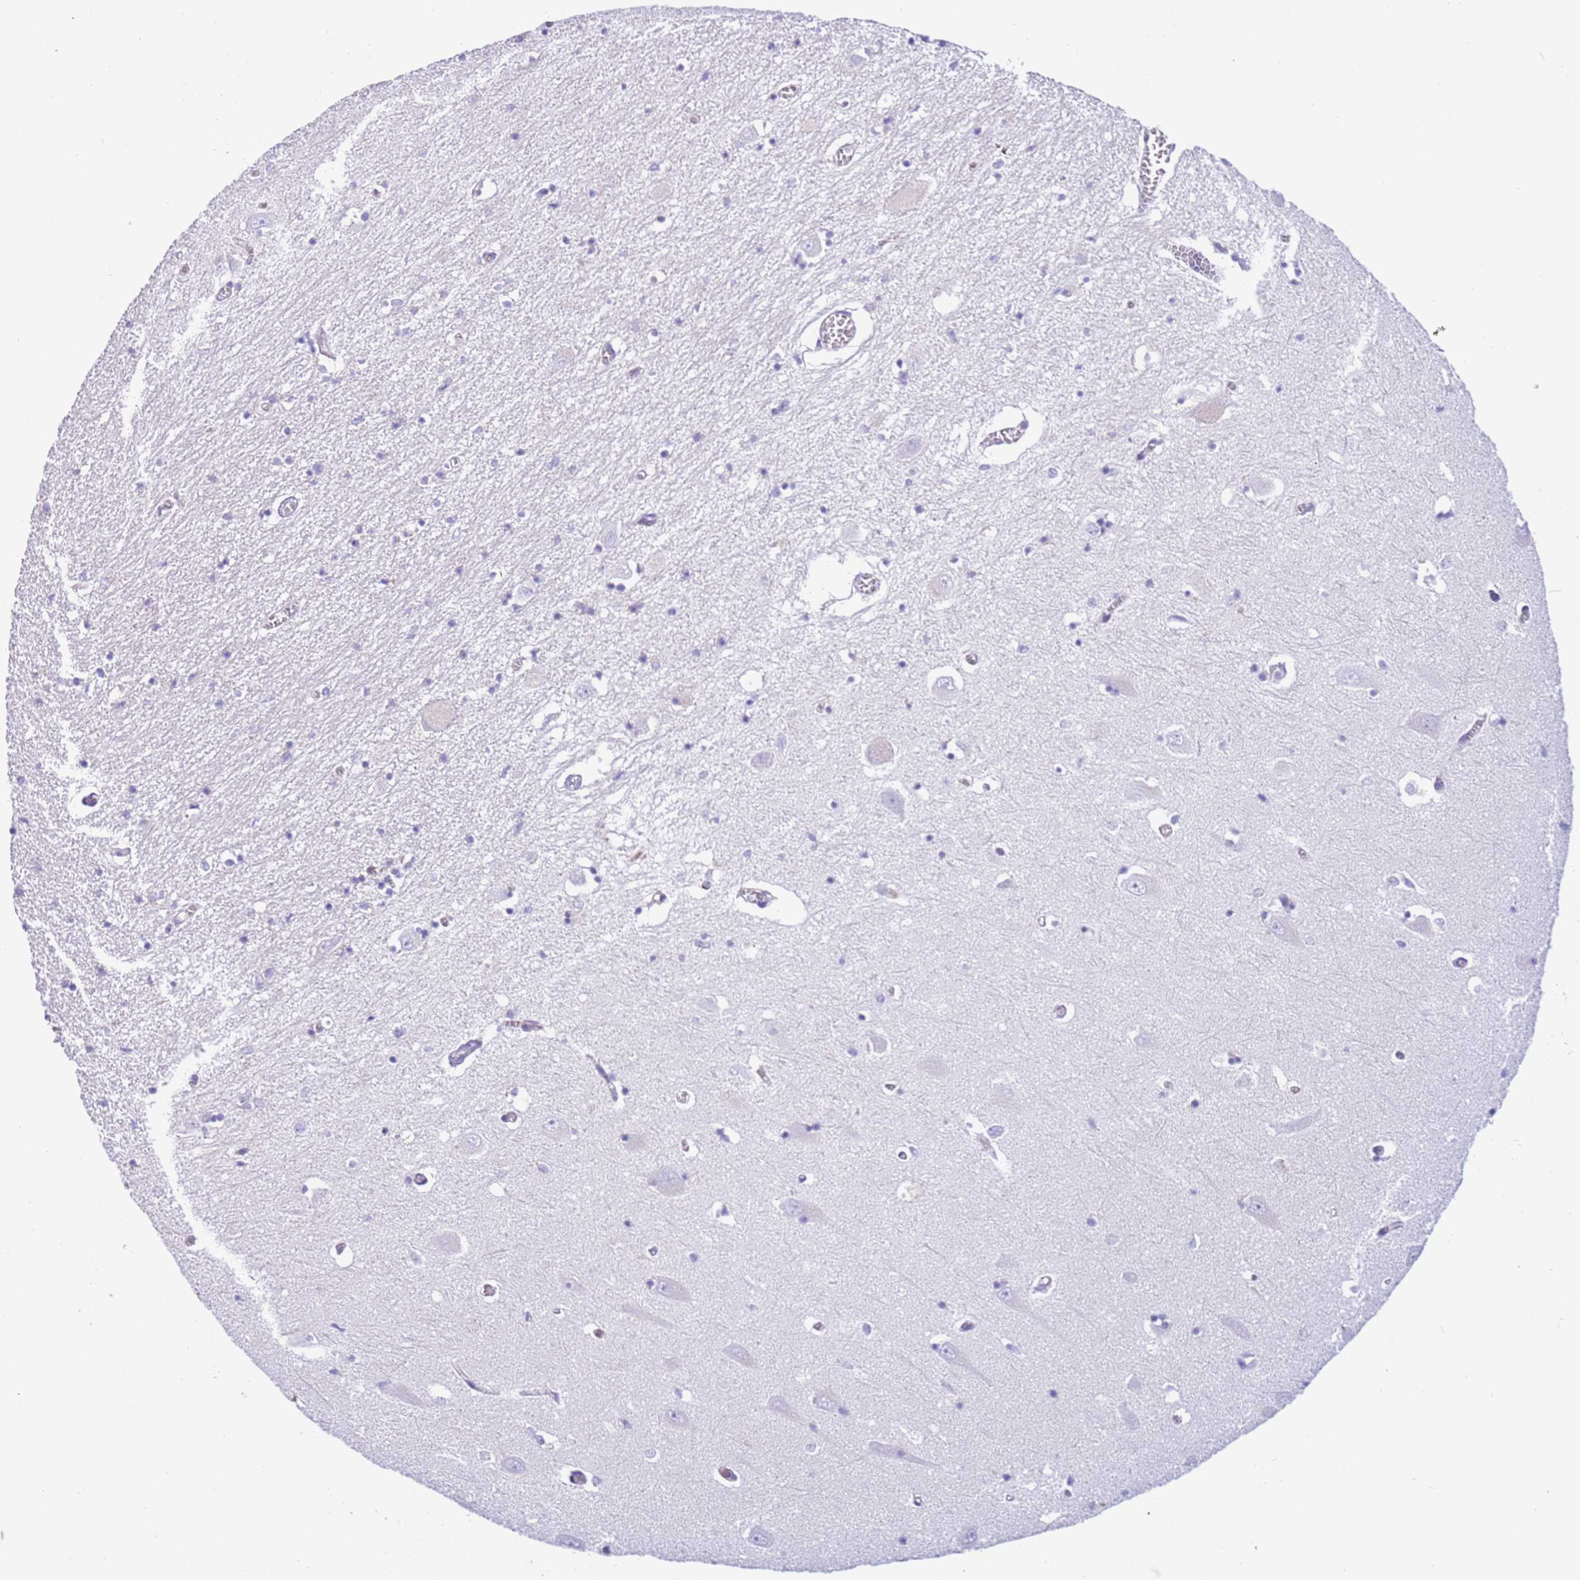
{"staining": {"intensity": "negative", "quantity": "none", "location": "none"}, "tissue": "hippocampus", "cell_type": "Glial cells", "image_type": "normal", "snomed": [{"axis": "morphology", "description": "Normal tissue, NOS"}, {"axis": "topography", "description": "Hippocampus"}], "caption": "Immunohistochemistry histopathology image of normal hippocampus: hippocampus stained with DAB (3,3'-diaminobenzidine) demonstrates no significant protein staining in glial cells. (Brightfield microscopy of DAB immunohistochemistry at high magnification).", "gene": "SUCLG2", "patient": {"sex": "male", "age": 70}}